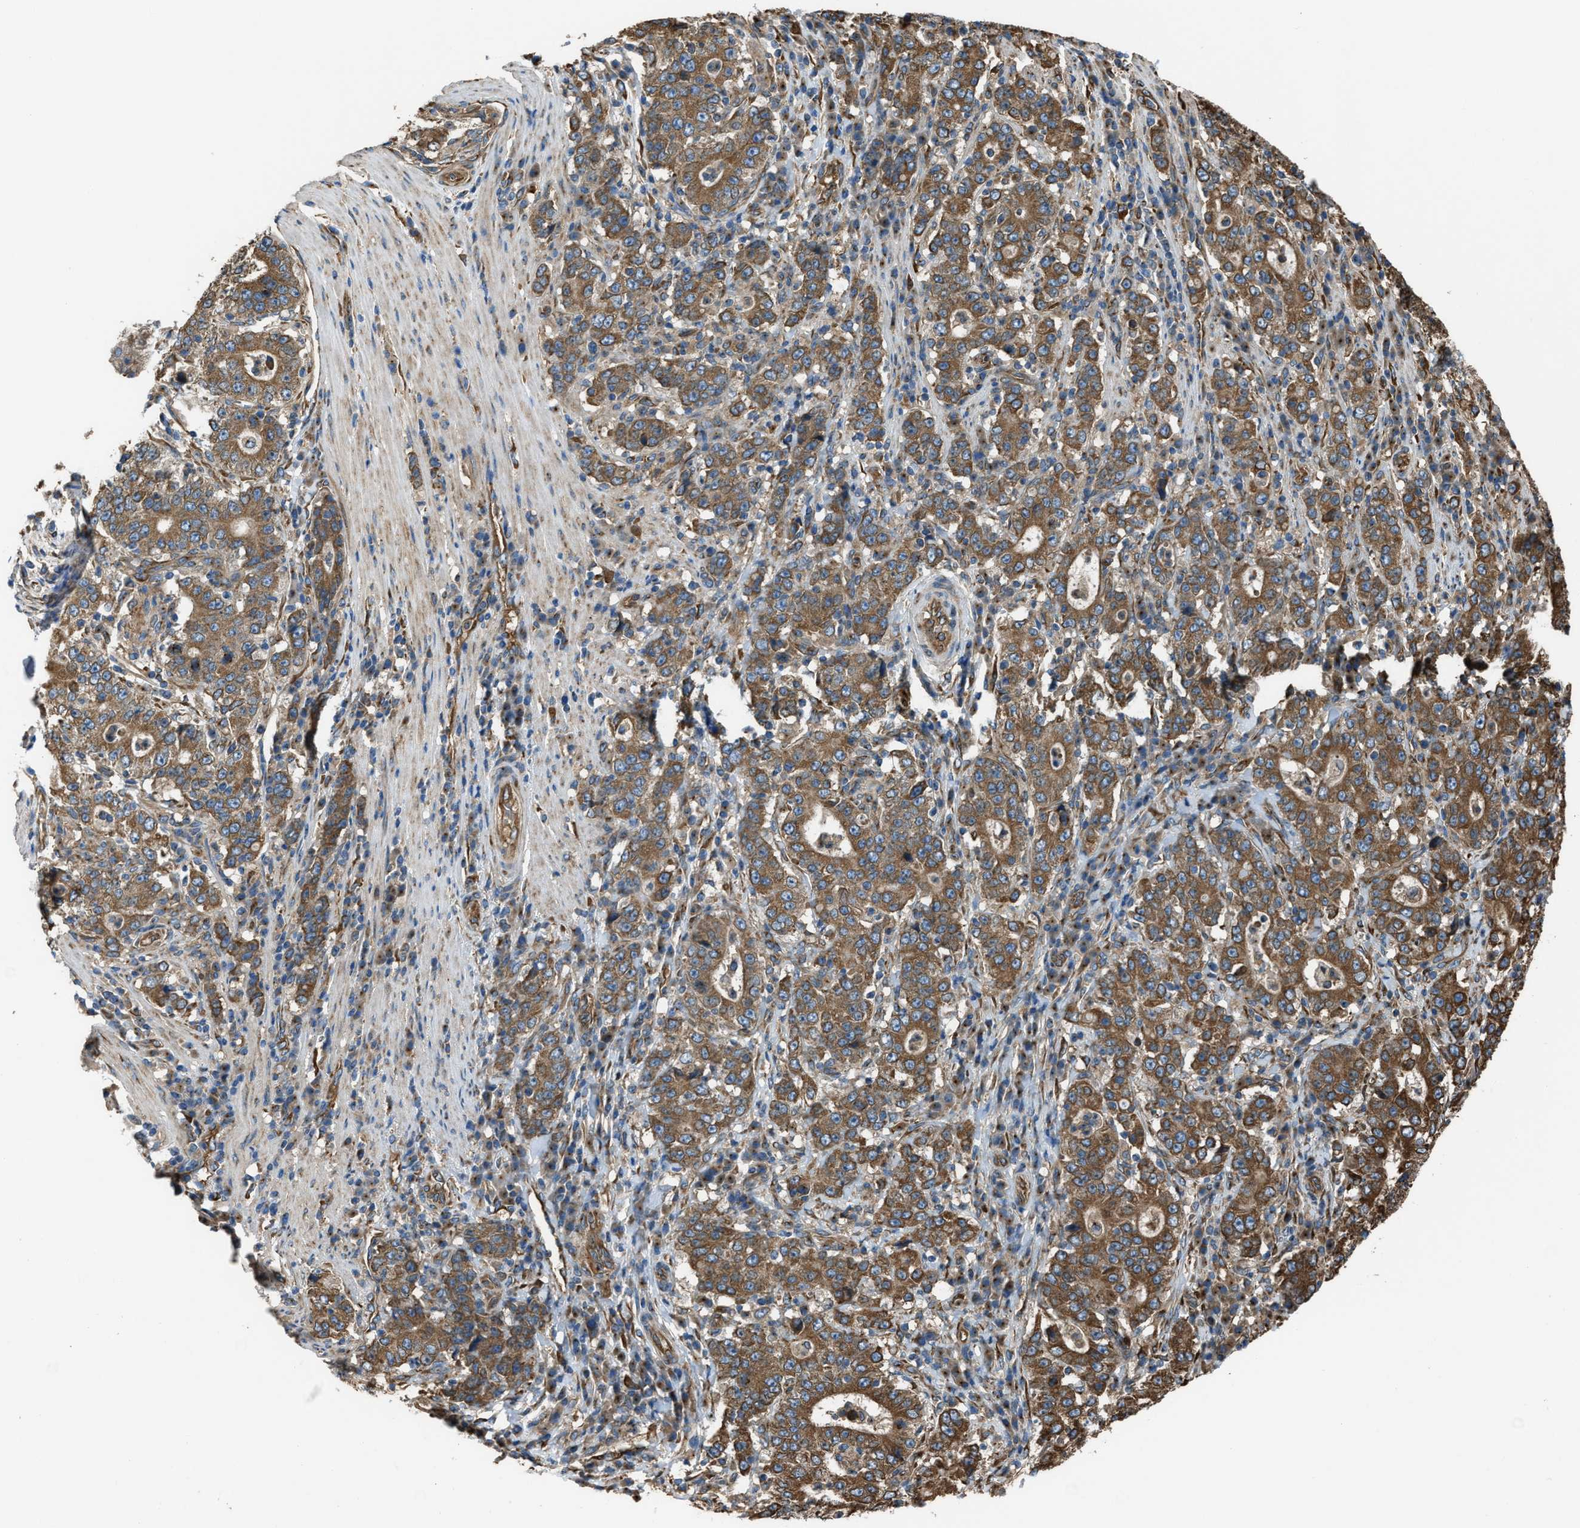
{"staining": {"intensity": "moderate", "quantity": ">75%", "location": "cytoplasmic/membranous"}, "tissue": "stomach cancer", "cell_type": "Tumor cells", "image_type": "cancer", "snomed": [{"axis": "morphology", "description": "Normal tissue, NOS"}, {"axis": "morphology", "description": "Adenocarcinoma, NOS"}, {"axis": "topography", "description": "Stomach, upper"}, {"axis": "topography", "description": "Stomach"}], "caption": "About >75% of tumor cells in stomach cancer (adenocarcinoma) display moderate cytoplasmic/membranous protein staining as visualized by brown immunohistochemical staining.", "gene": "TRPC1", "patient": {"sex": "male", "age": 59}}